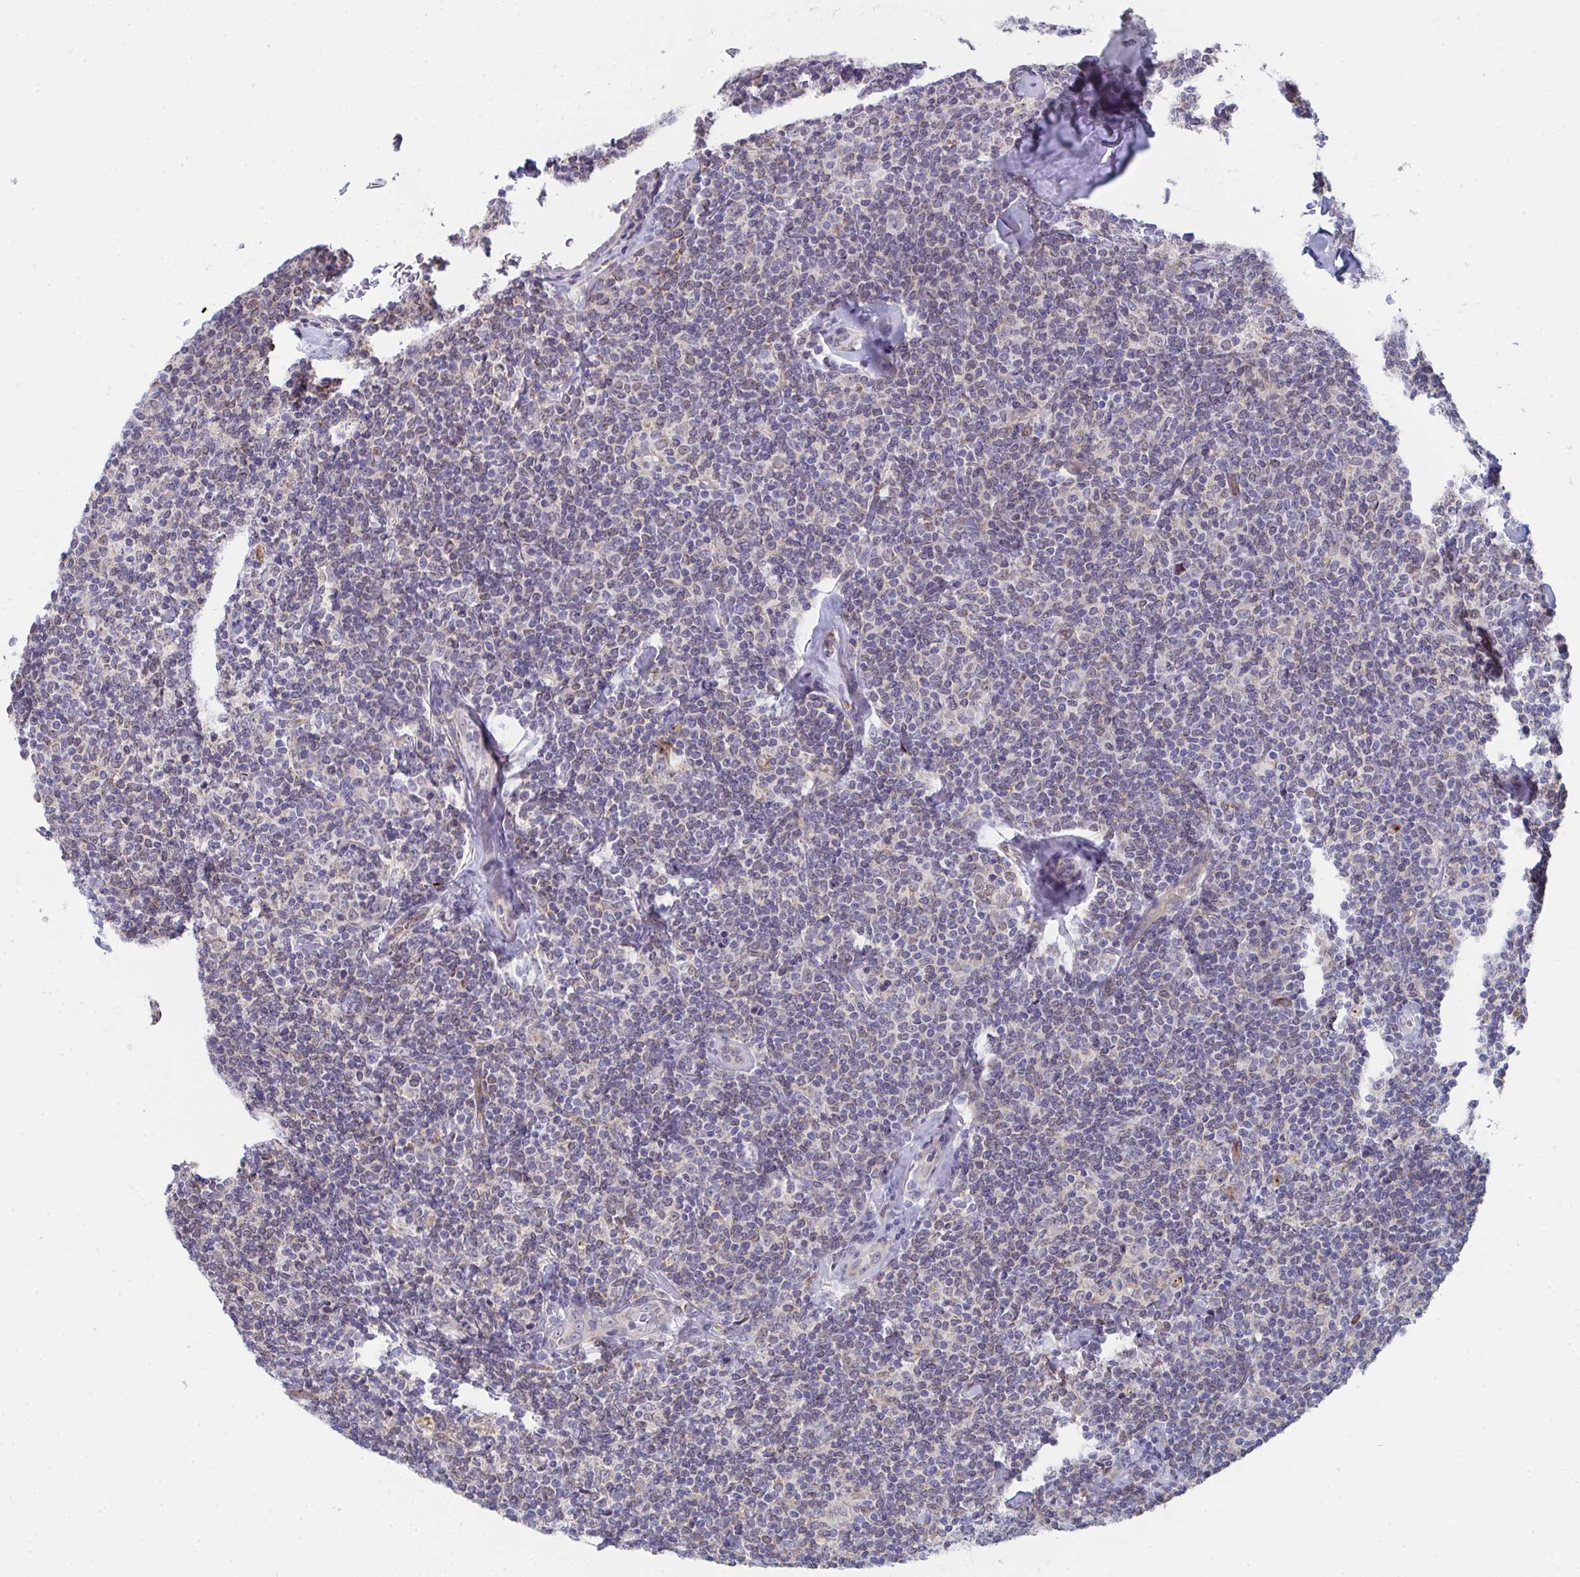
{"staining": {"intensity": "negative", "quantity": "none", "location": "none"}, "tissue": "lymphoma", "cell_type": "Tumor cells", "image_type": "cancer", "snomed": [{"axis": "morphology", "description": "Malignant lymphoma, non-Hodgkin's type, Low grade"}, {"axis": "topography", "description": "Lymph node"}], "caption": "A photomicrograph of malignant lymphoma, non-Hodgkin's type (low-grade) stained for a protein exhibits no brown staining in tumor cells.", "gene": "VWDE", "patient": {"sex": "female", "age": 56}}